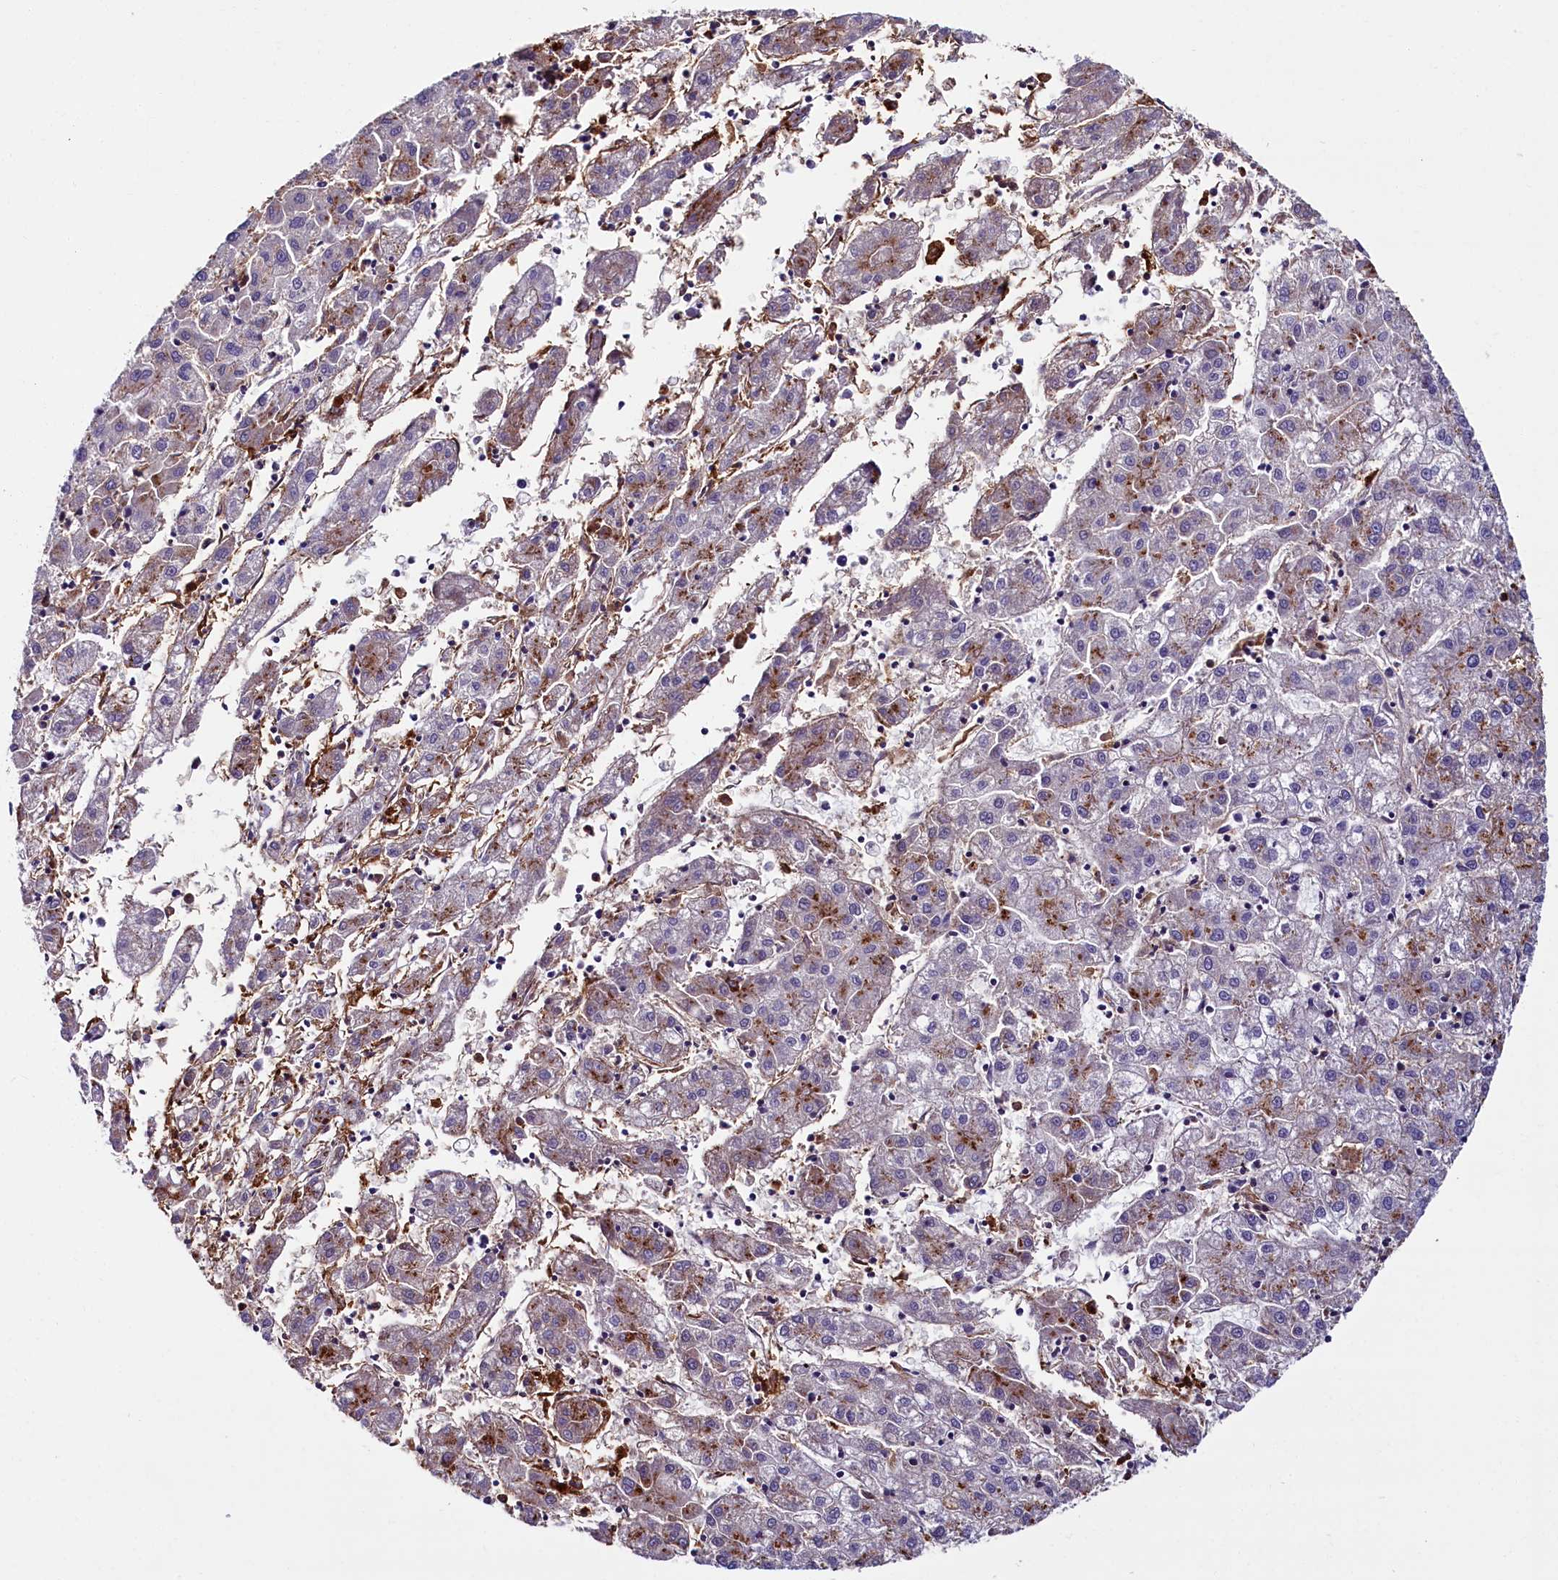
{"staining": {"intensity": "negative", "quantity": "none", "location": "none"}, "tissue": "liver cancer", "cell_type": "Tumor cells", "image_type": "cancer", "snomed": [{"axis": "morphology", "description": "Carcinoma, Hepatocellular, NOS"}, {"axis": "topography", "description": "Liver"}], "caption": "Photomicrograph shows no protein staining in tumor cells of liver cancer tissue.", "gene": "IL20RA", "patient": {"sex": "male", "age": 72}}